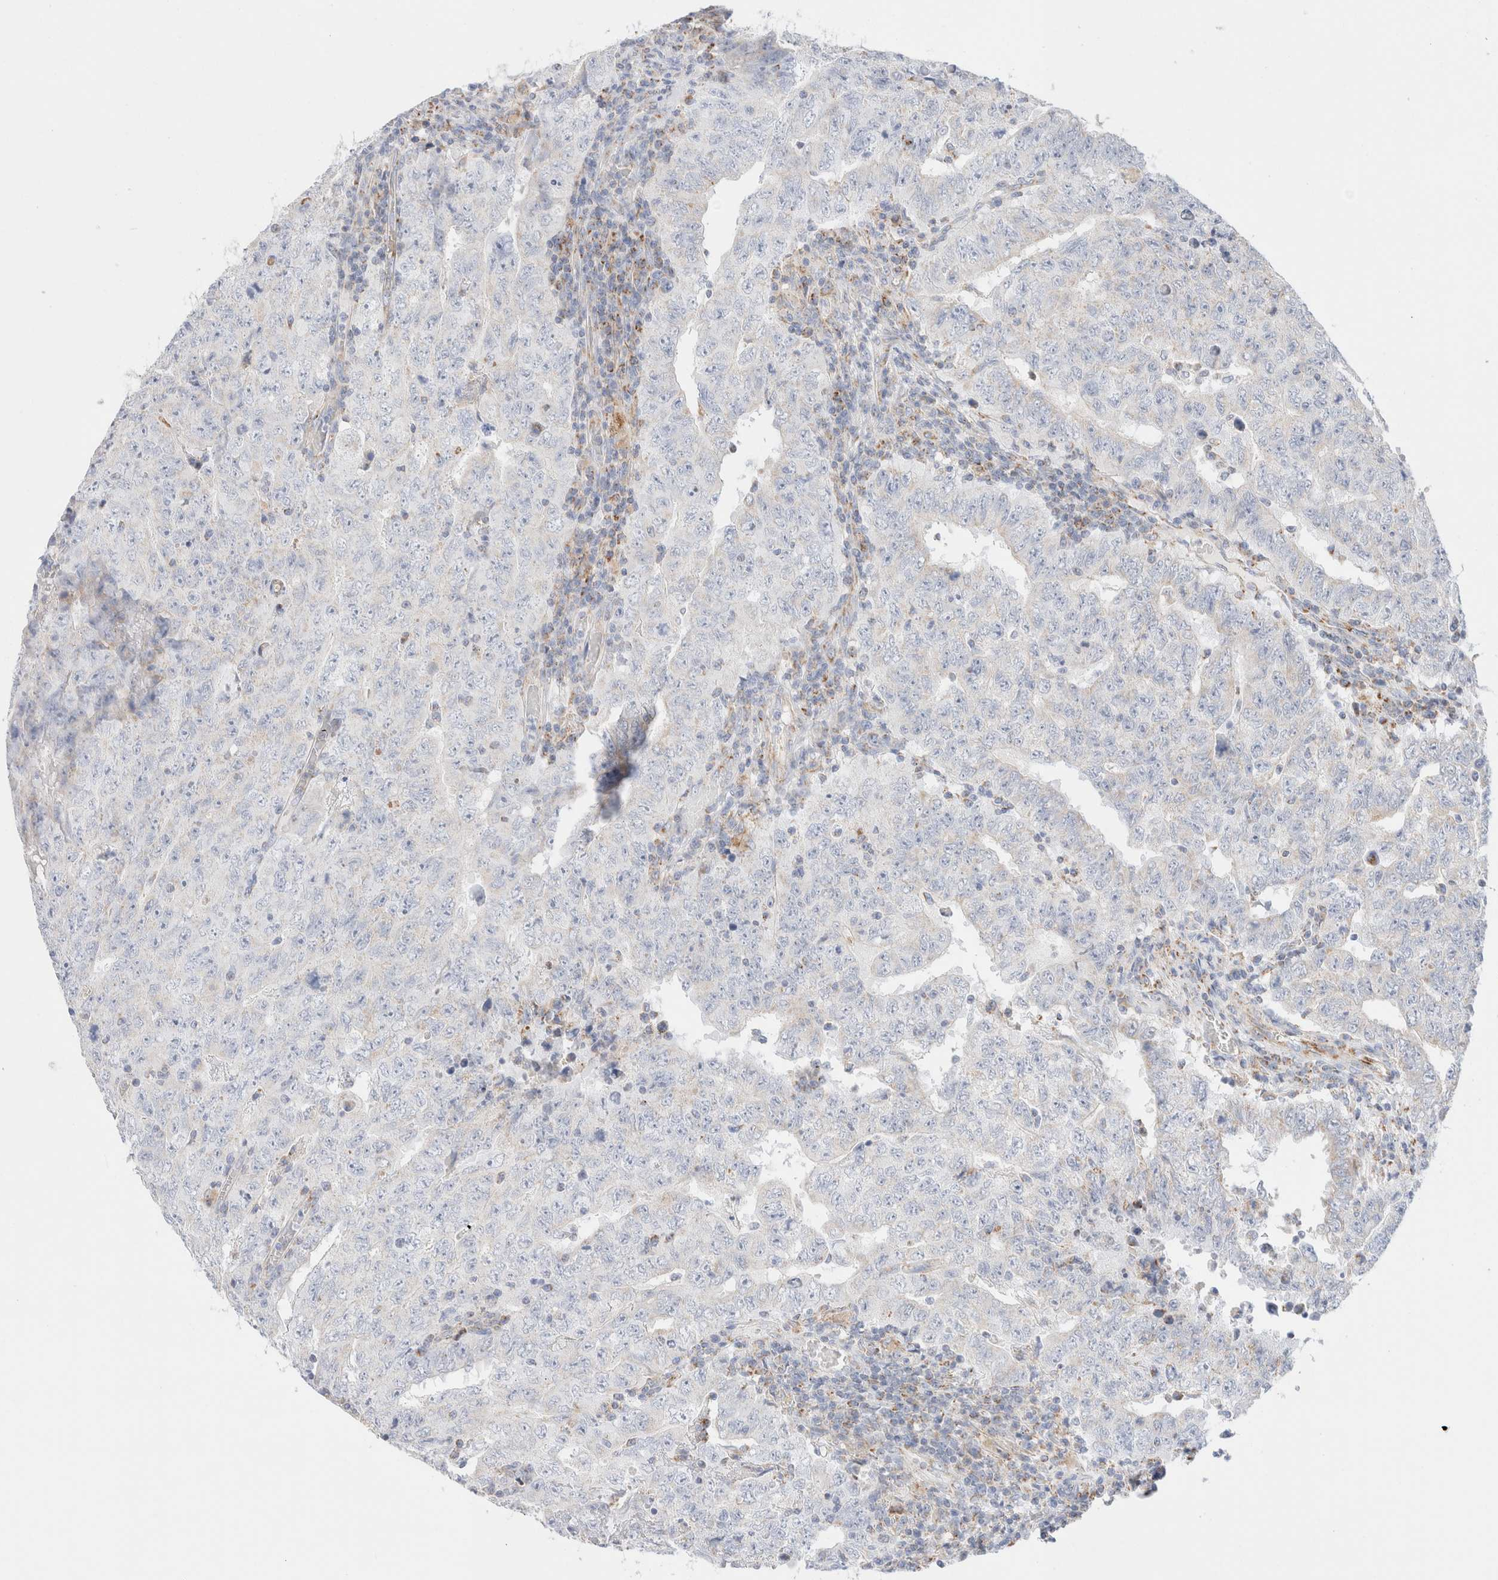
{"staining": {"intensity": "negative", "quantity": "none", "location": "none"}, "tissue": "testis cancer", "cell_type": "Tumor cells", "image_type": "cancer", "snomed": [{"axis": "morphology", "description": "Carcinoma, Embryonal, NOS"}, {"axis": "topography", "description": "Testis"}], "caption": "IHC of human testis cancer reveals no expression in tumor cells.", "gene": "ATP6V1C1", "patient": {"sex": "male", "age": 26}}